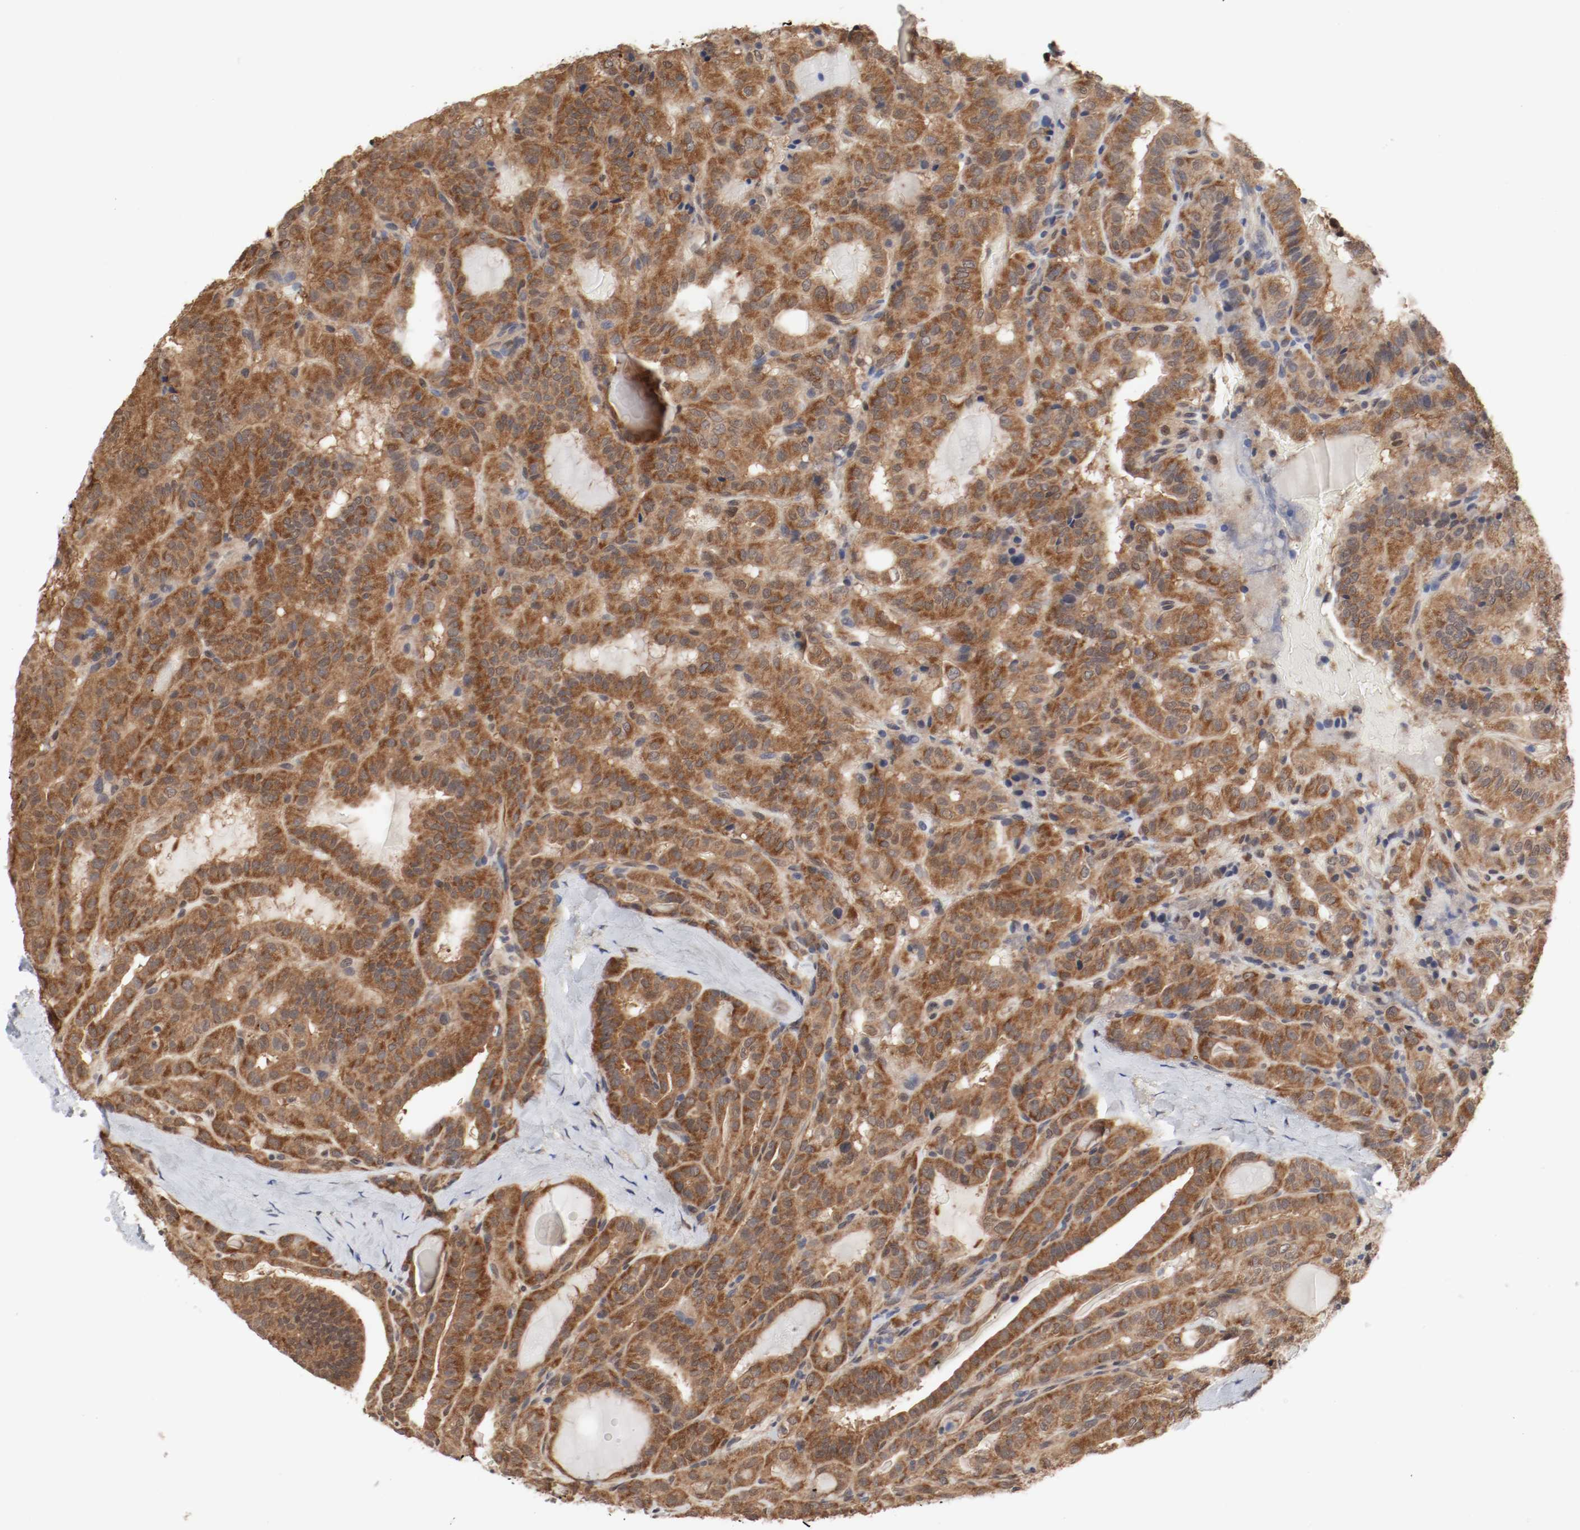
{"staining": {"intensity": "strong", "quantity": ">75%", "location": "cytoplasmic/membranous"}, "tissue": "thyroid cancer", "cell_type": "Tumor cells", "image_type": "cancer", "snomed": [{"axis": "morphology", "description": "Papillary adenocarcinoma, NOS"}, {"axis": "topography", "description": "Thyroid gland"}], "caption": "Strong cytoplasmic/membranous protein positivity is identified in about >75% of tumor cells in thyroid papillary adenocarcinoma.", "gene": "AFG3L2", "patient": {"sex": "male", "age": 77}}